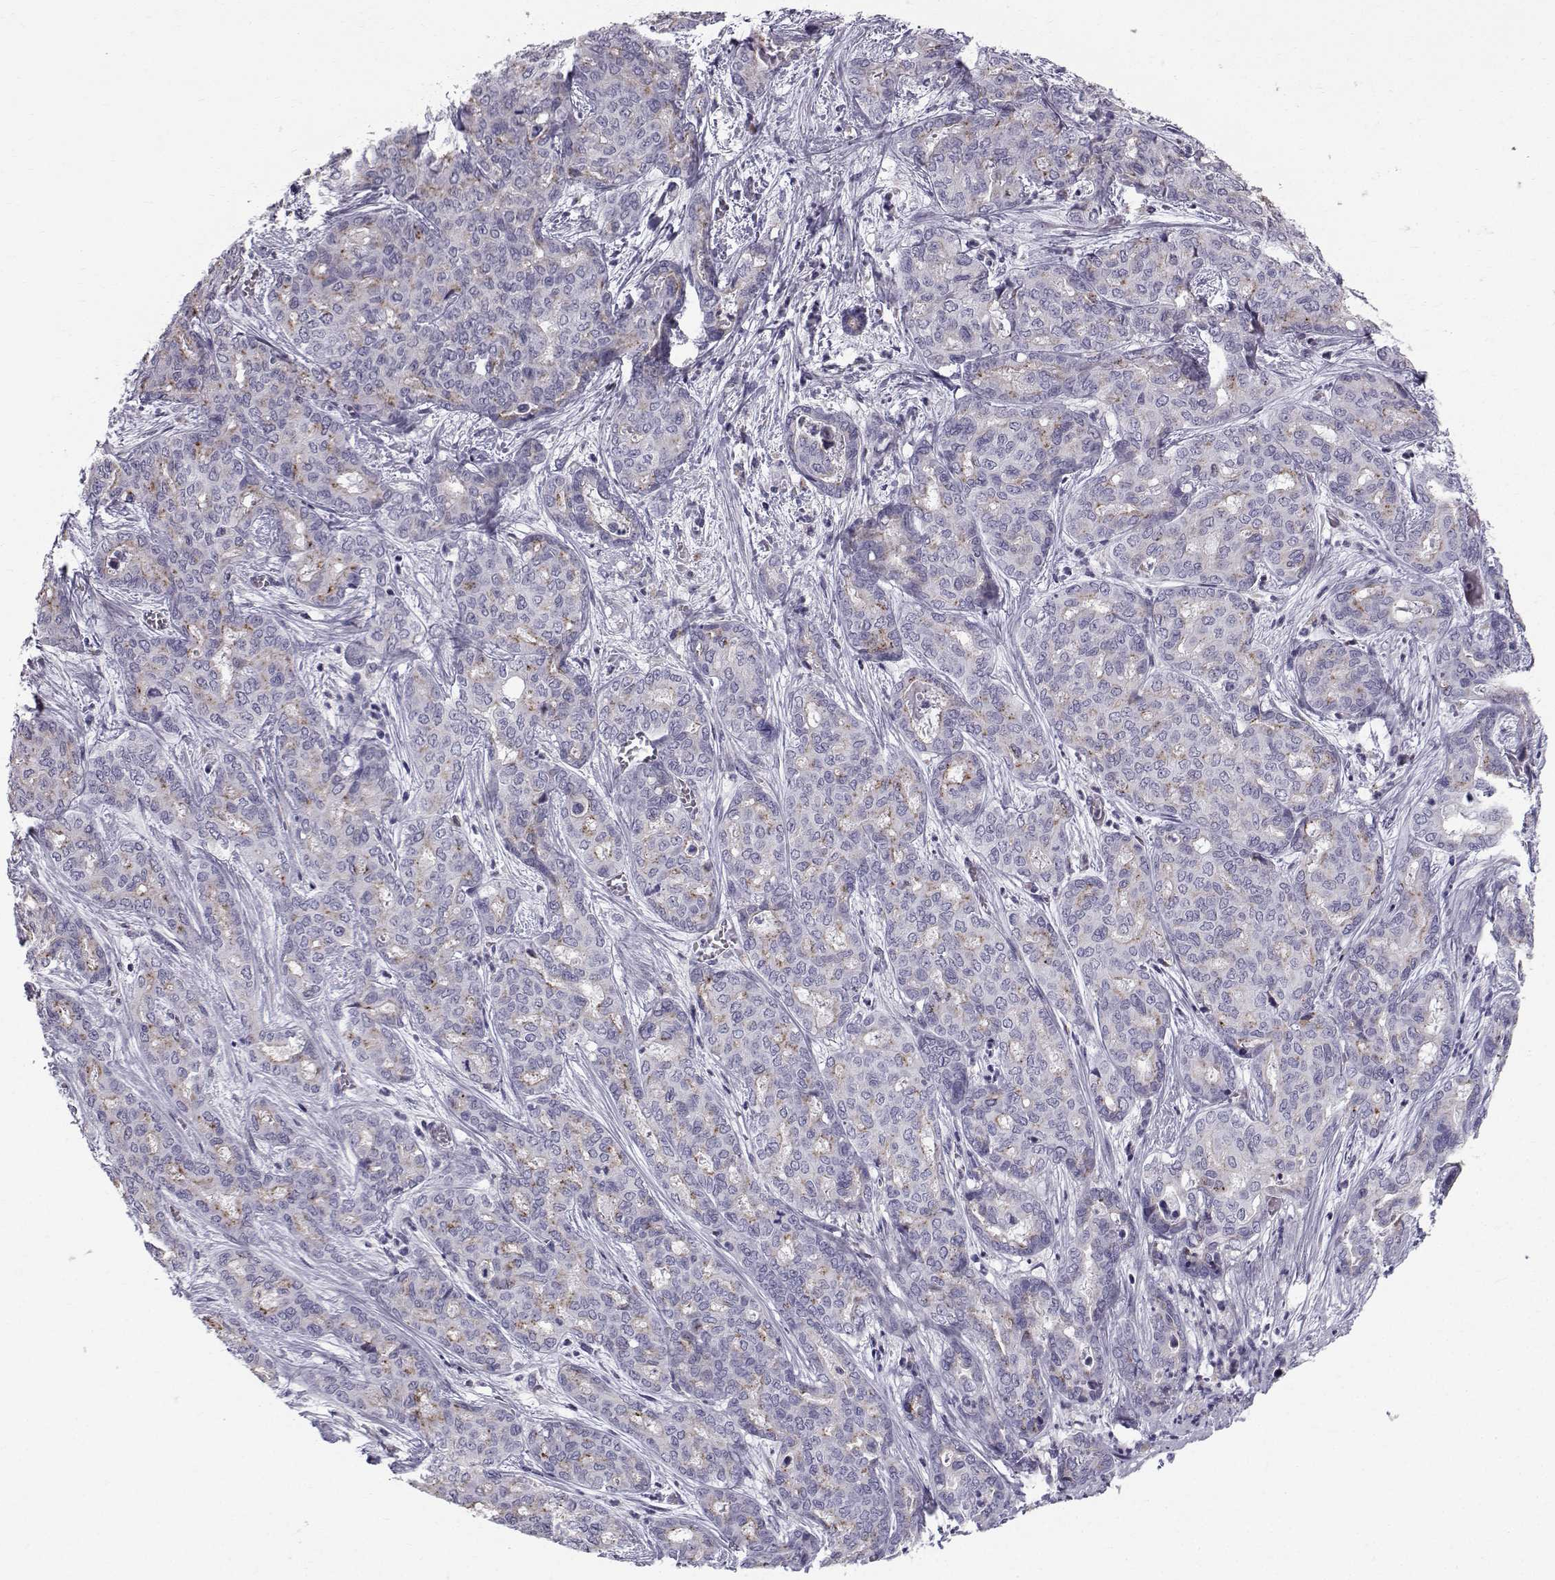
{"staining": {"intensity": "weak", "quantity": "25%-75%", "location": "cytoplasmic/membranous"}, "tissue": "liver cancer", "cell_type": "Tumor cells", "image_type": "cancer", "snomed": [{"axis": "morphology", "description": "Cholangiocarcinoma"}, {"axis": "topography", "description": "Liver"}], "caption": "Protein expression by IHC shows weak cytoplasmic/membranous staining in approximately 25%-75% of tumor cells in liver cancer (cholangiocarcinoma). (DAB (3,3'-diaminobenzidine) IHC with brightfield microscopy, high magnification).", "gene": "CALCR", "patient": {"sex": "female", "age": 64}}